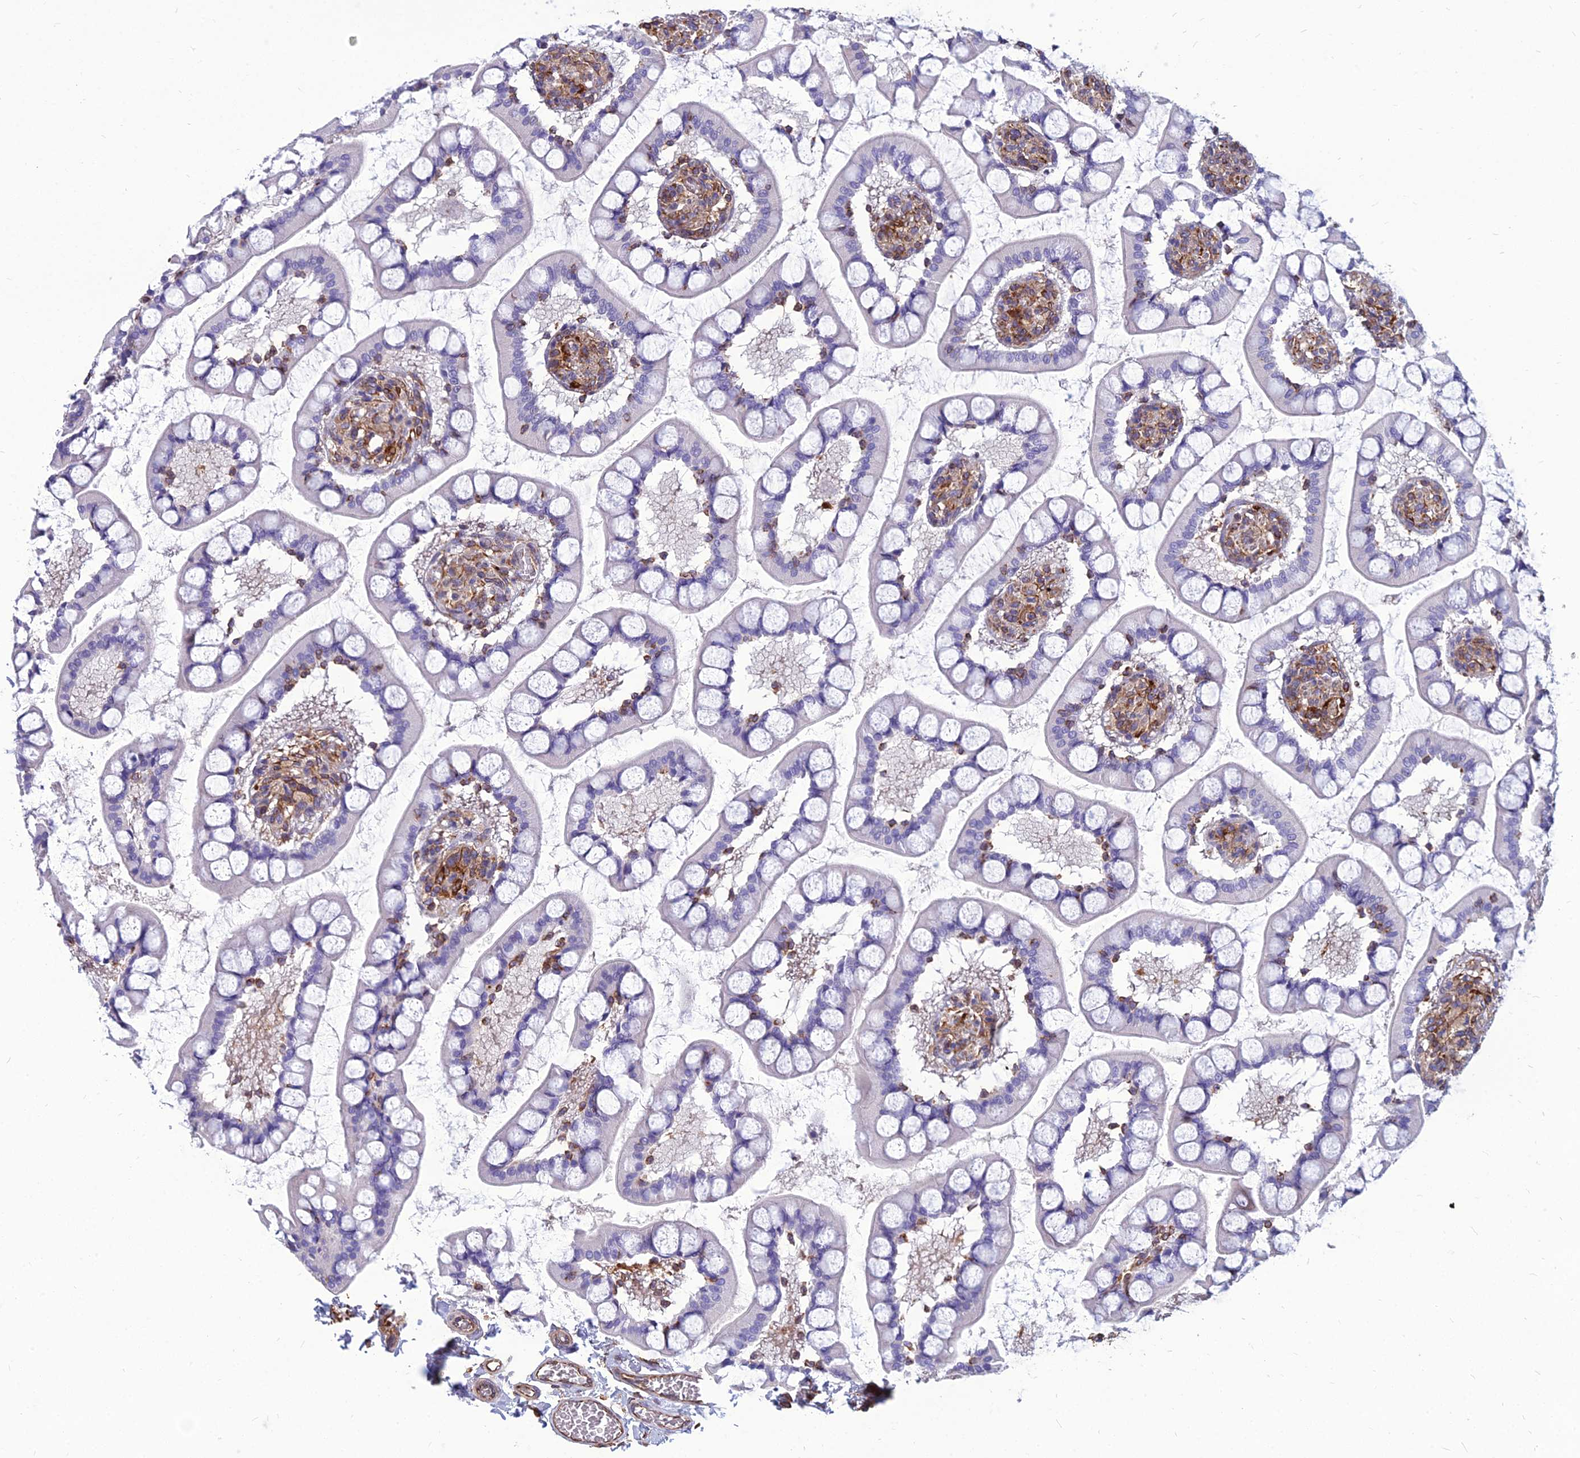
{"staining": {"intensity": "negative", "quantity": "none", "location": "none"}, "tissue": "small intestine", "cell_type": "Glandular cells", "image_type": "normal", "snomed": [{"axis": "morphology", "description": "Normal tissue, NOS"}, {"axis": "topography", "description": "Small intestine"}], "caption": "The micrograph reveals no staining of glandular cells in benign small intestine. (DAB (3,3'-diaminobenzidine) immunohistochemistry (IHC), high magnification).", "gene": "PSMD11", "patient": {"sex": "male", "age": 52}}